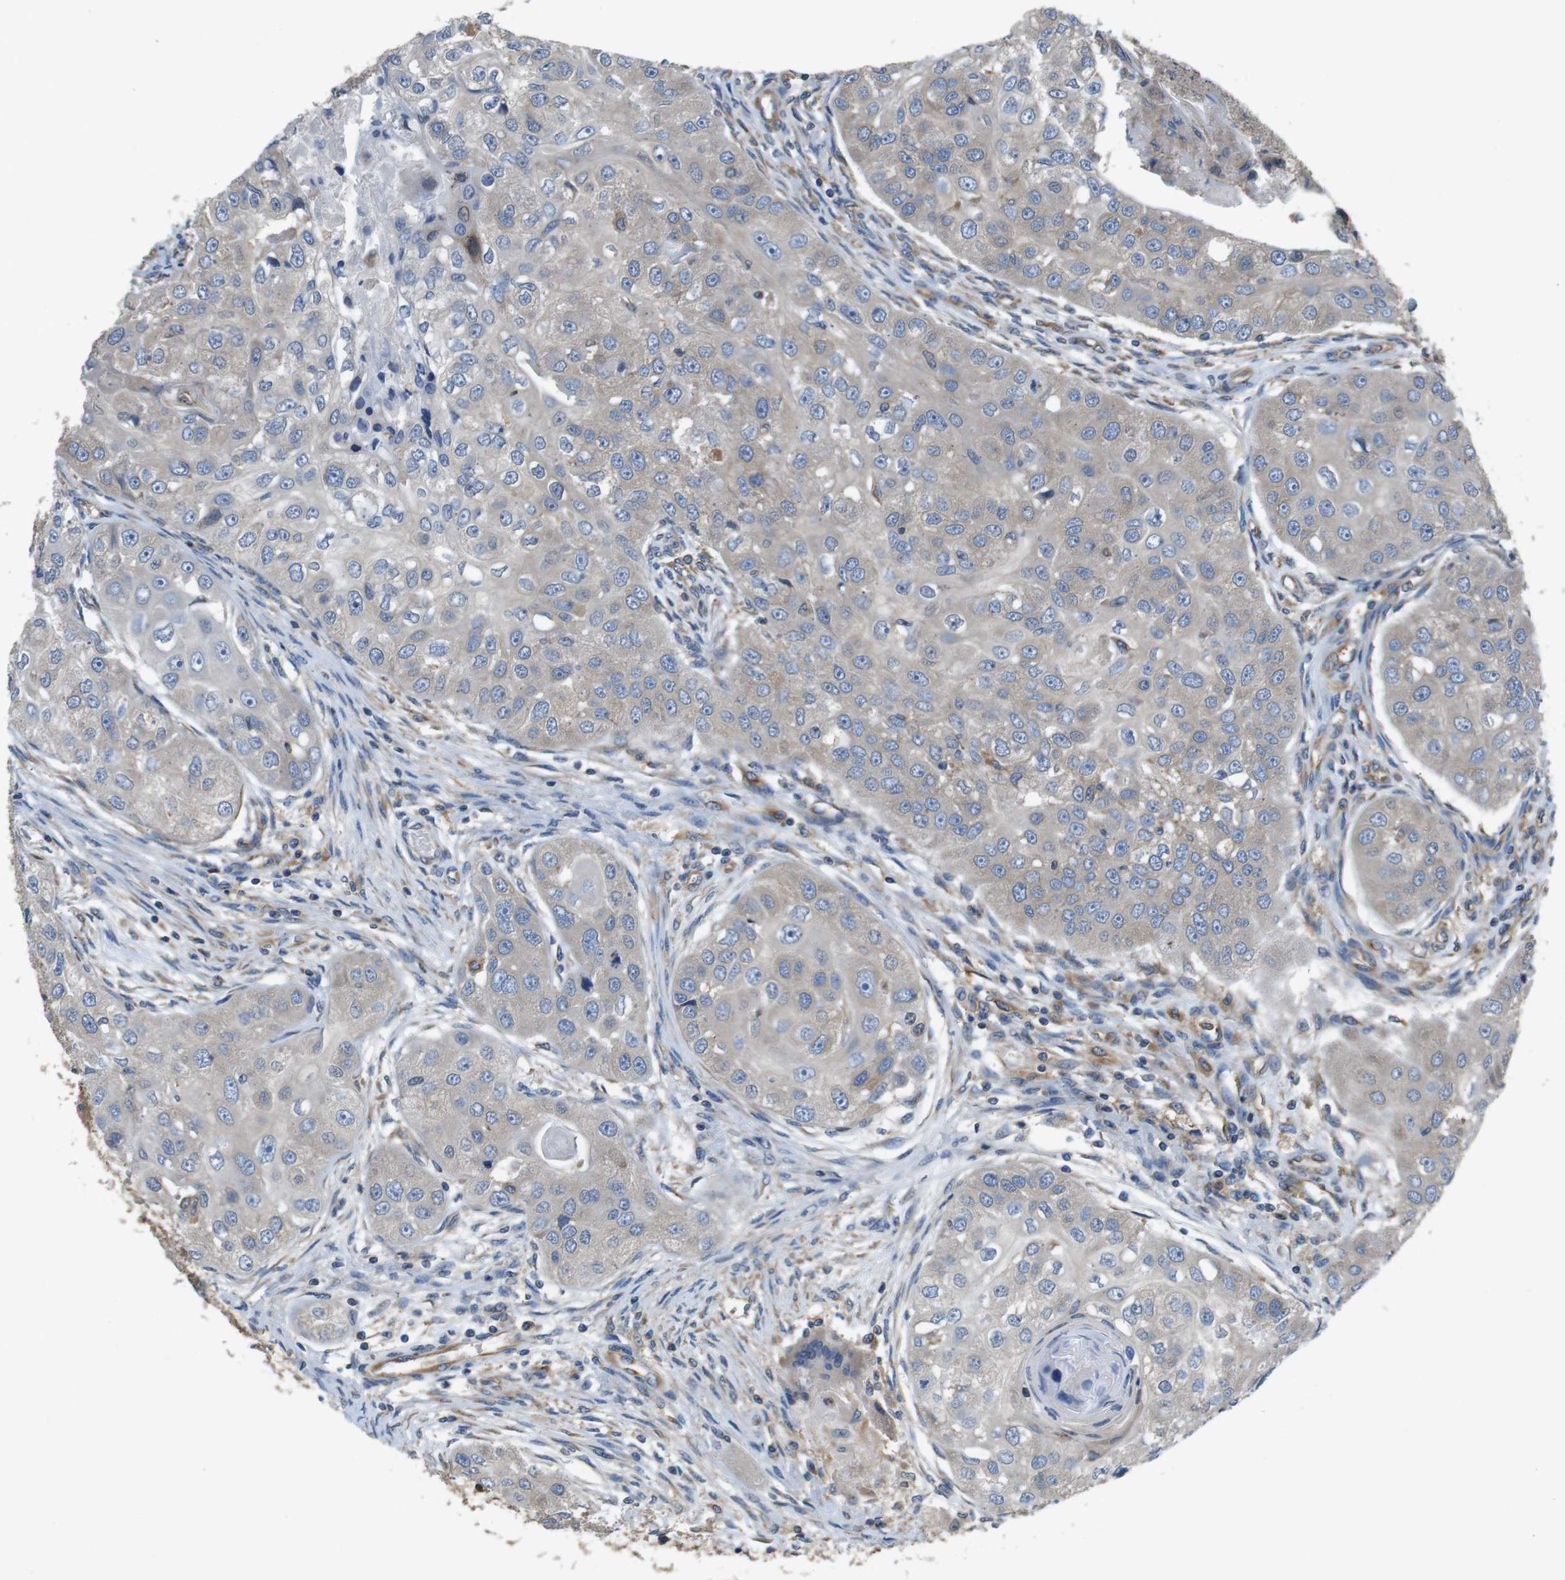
{"staining": {"intensity": "weak", "quantity": "<25%", "location": "cytoplasmic/membranous"}, "tissue": "head and neck cancer", "cell_type": "Tumor cells", "image_type": "cancer", "snomed": [{"axis": "morphology", "description": "Normal tissue, NOS"}, {"axis": "morphology", "description": "Squamous cell carcinoma, NOS"}, {"axis": "topography", "description": "Skeletal muscle"}, {"axis": "topography", "description": "Head-Neck"}], "caption": "DAB immunohistochemical staining of squamous cell carcinoma (head and neck) exhibits no significant positivity in tumor cells.", "gene": "DCTN1", "patient": {"sex": "male", "age": 51}}